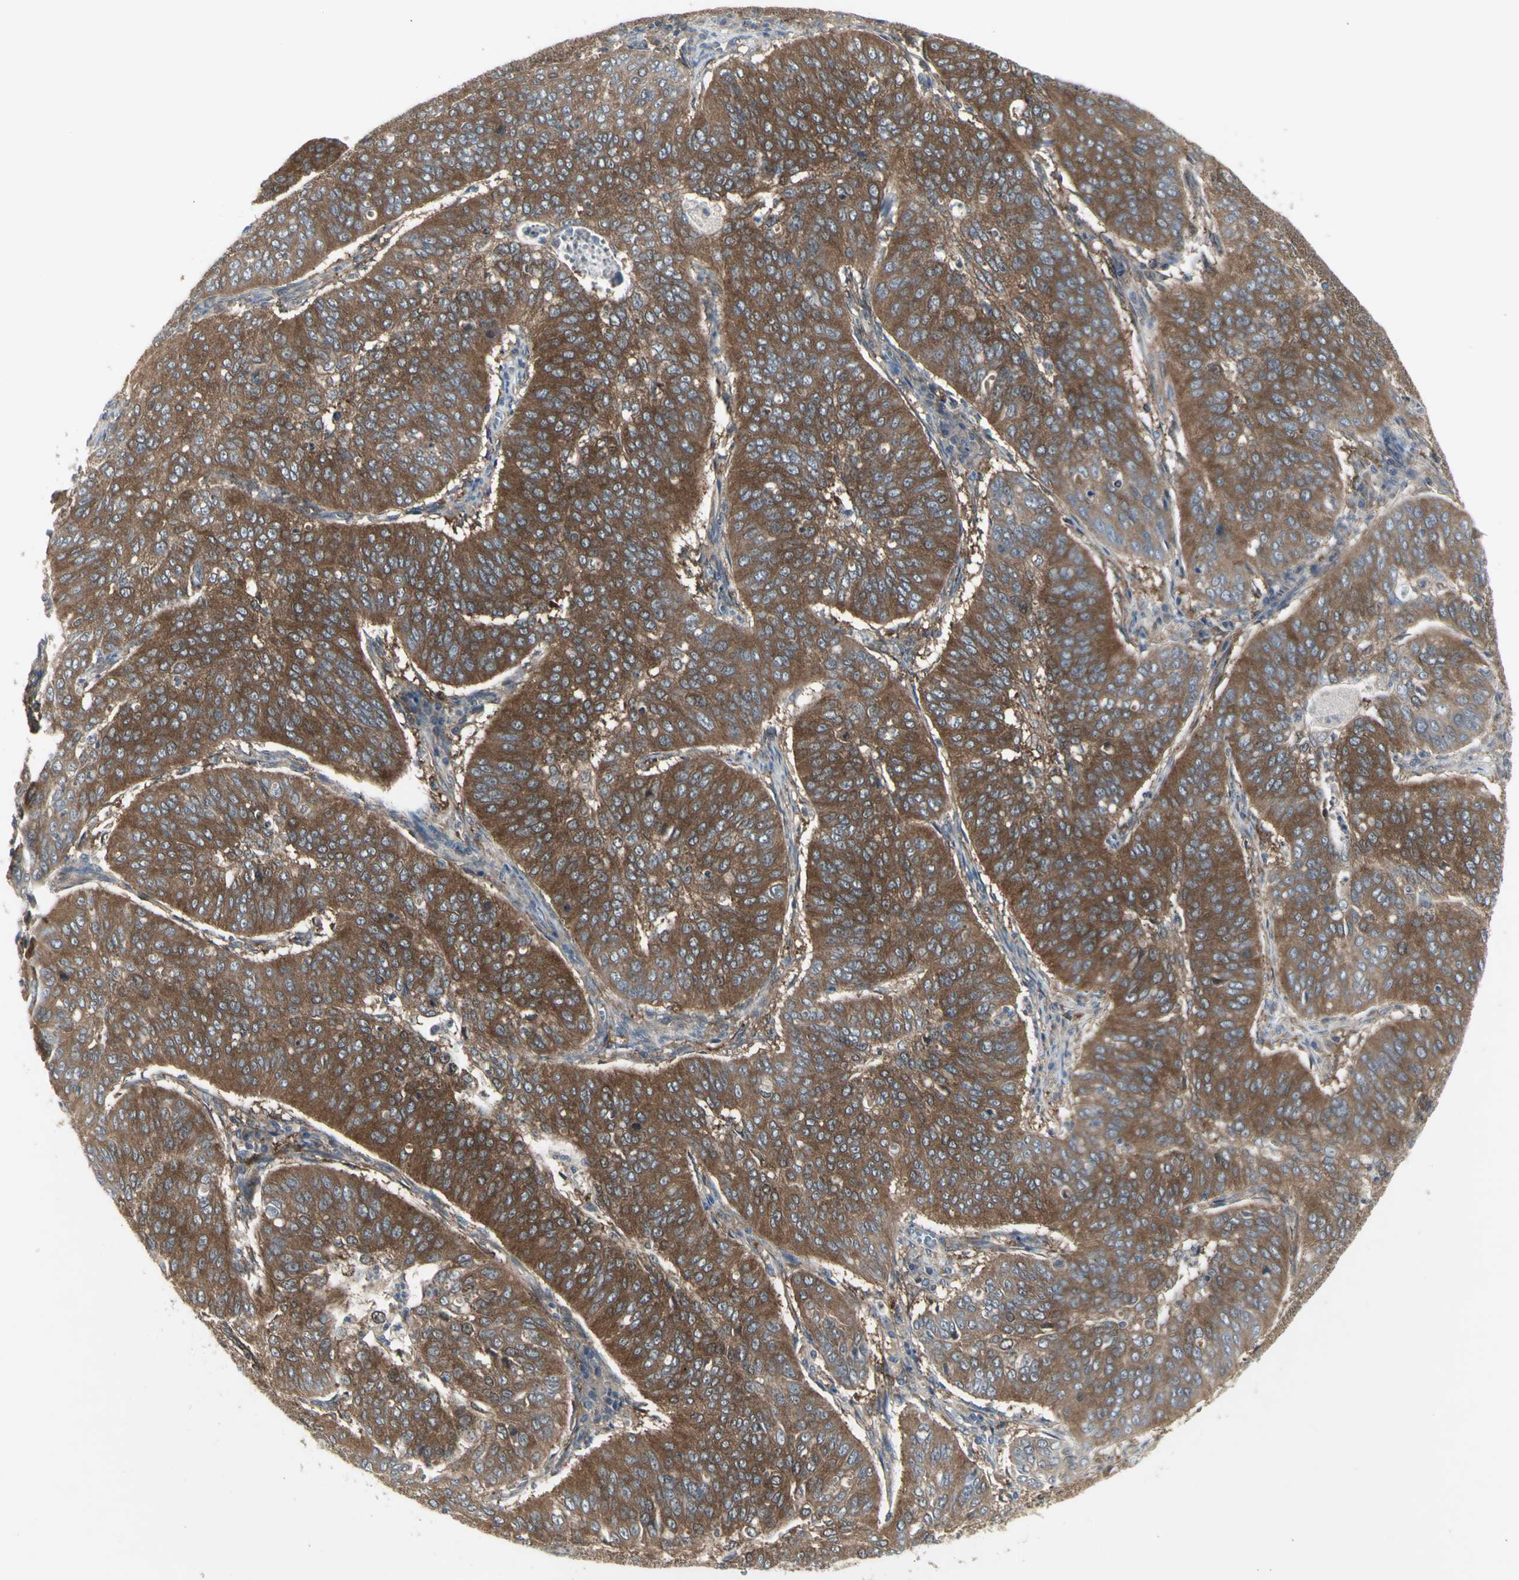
{"staining": {"intensity": "strong", "quantity": ">75%", "location": "cytoplasmic/membranous"}, "tissue": "cervical cancer", "cell_type": "Tumor cells", "image_type": "cancer", "snomed": [{"axis": "morphology", "description": "Normal tissue, NOS"}, {"axis": "morphology", "description": "Squamous cell carcinoma, NOS"}, {"axis": "topography", "description": "Cervix"}], "caption": "An image of squamous cell carcinoma (cervical) stained for a protein demonstrates strong cytoplasmic/membranous brown staining in tumor cells.", "gene": "CHURC1-FNTB", "patient": {"sex": "female", "age": 39}}